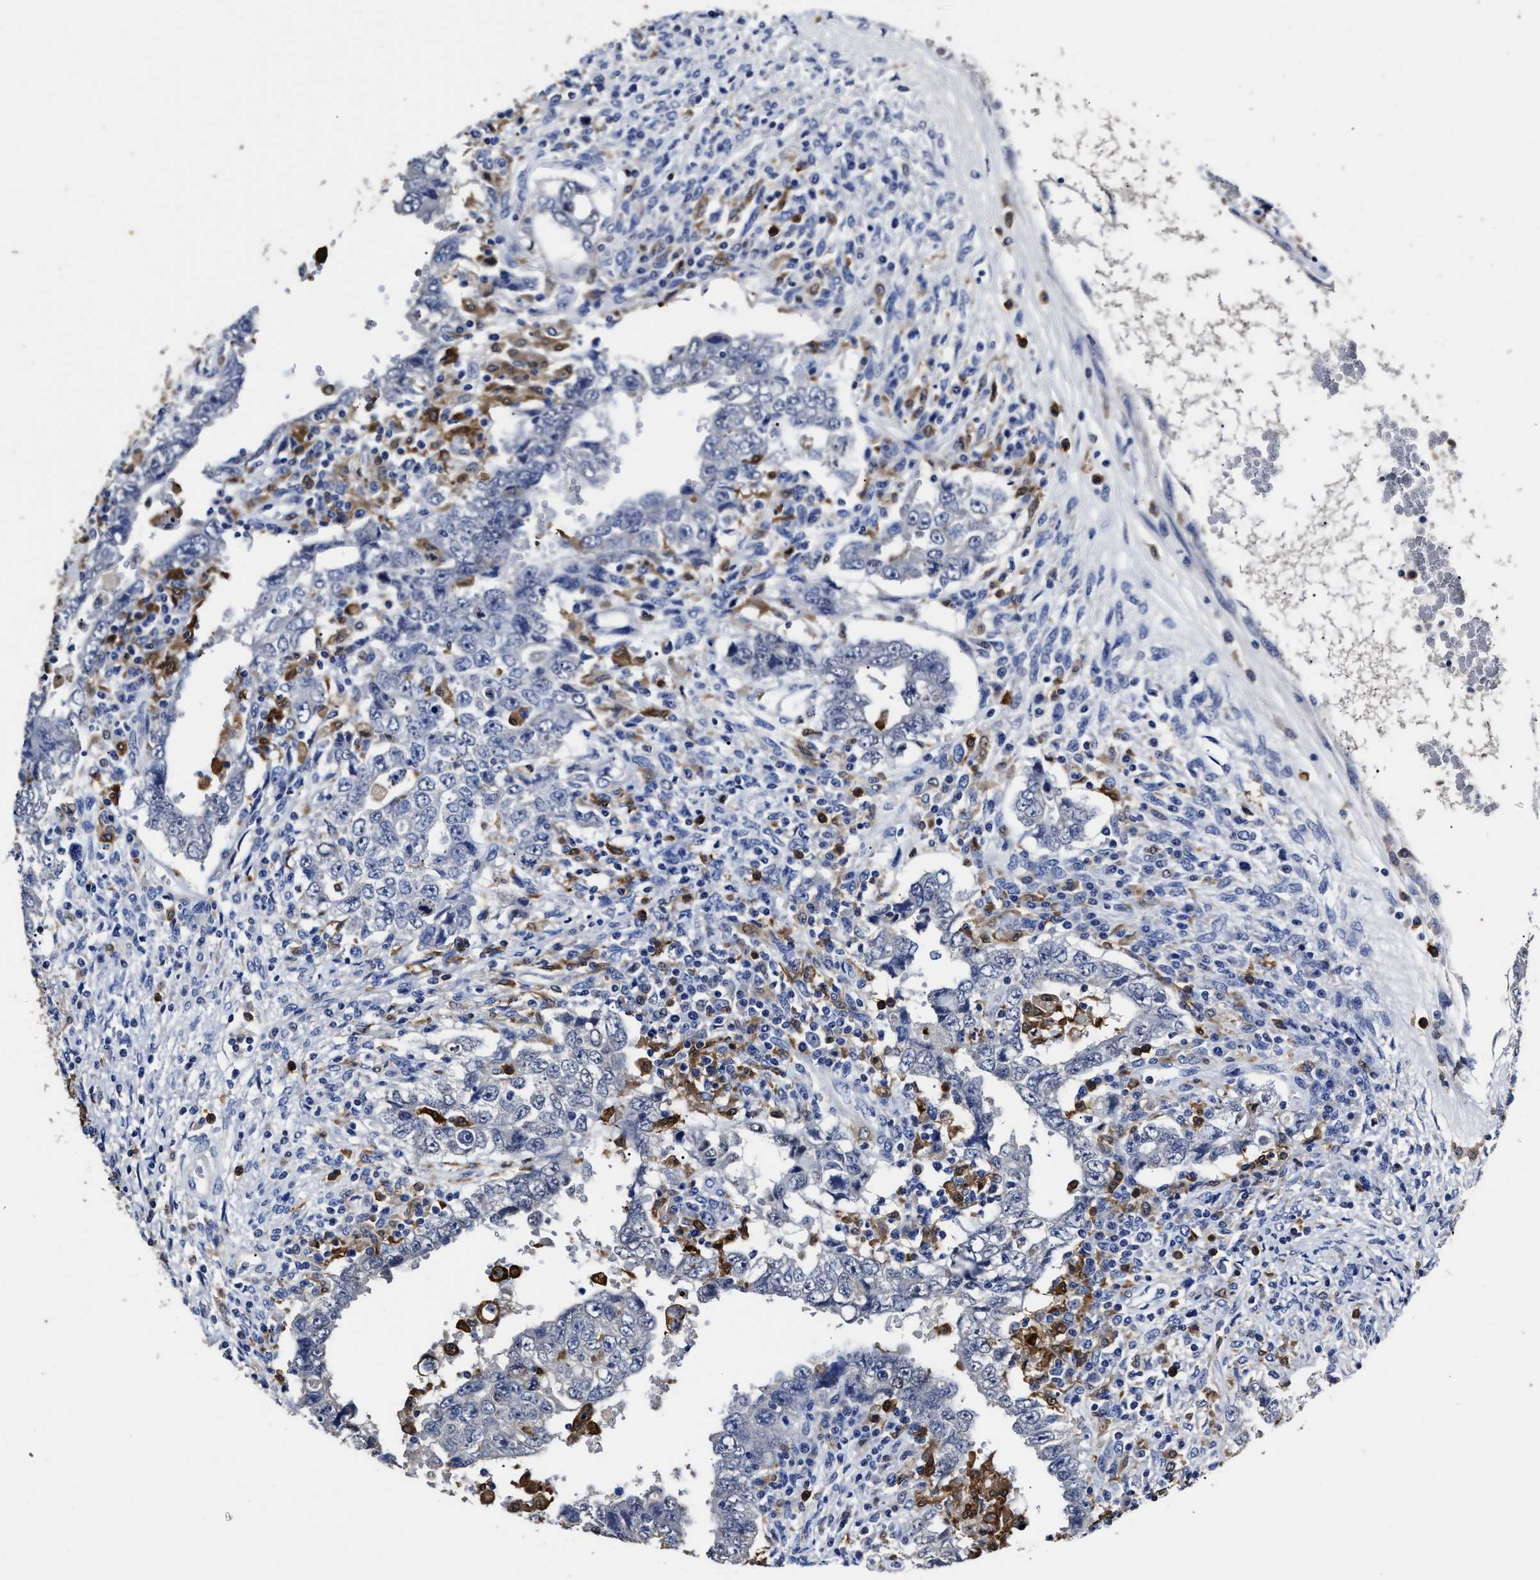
{"staining": {"intensity": "negative", "quantity": "none", "location": "none"}, "tissue": "testis cancer", "cell_type": "Tumor cells", "image_type": "cancer", "snomed": [{"axis": "morphology", "description": "Carcinoma, Embryonal, NOS"}, {"axis": "topography", "description": "Testis"}], "caption": "Immunohistochemical staining of embryonal carcinoma (testis) reveals no significant expression in tumor cells.", "gene": "PRPF4B", "patient": {"sex": "male", "age": 26}}